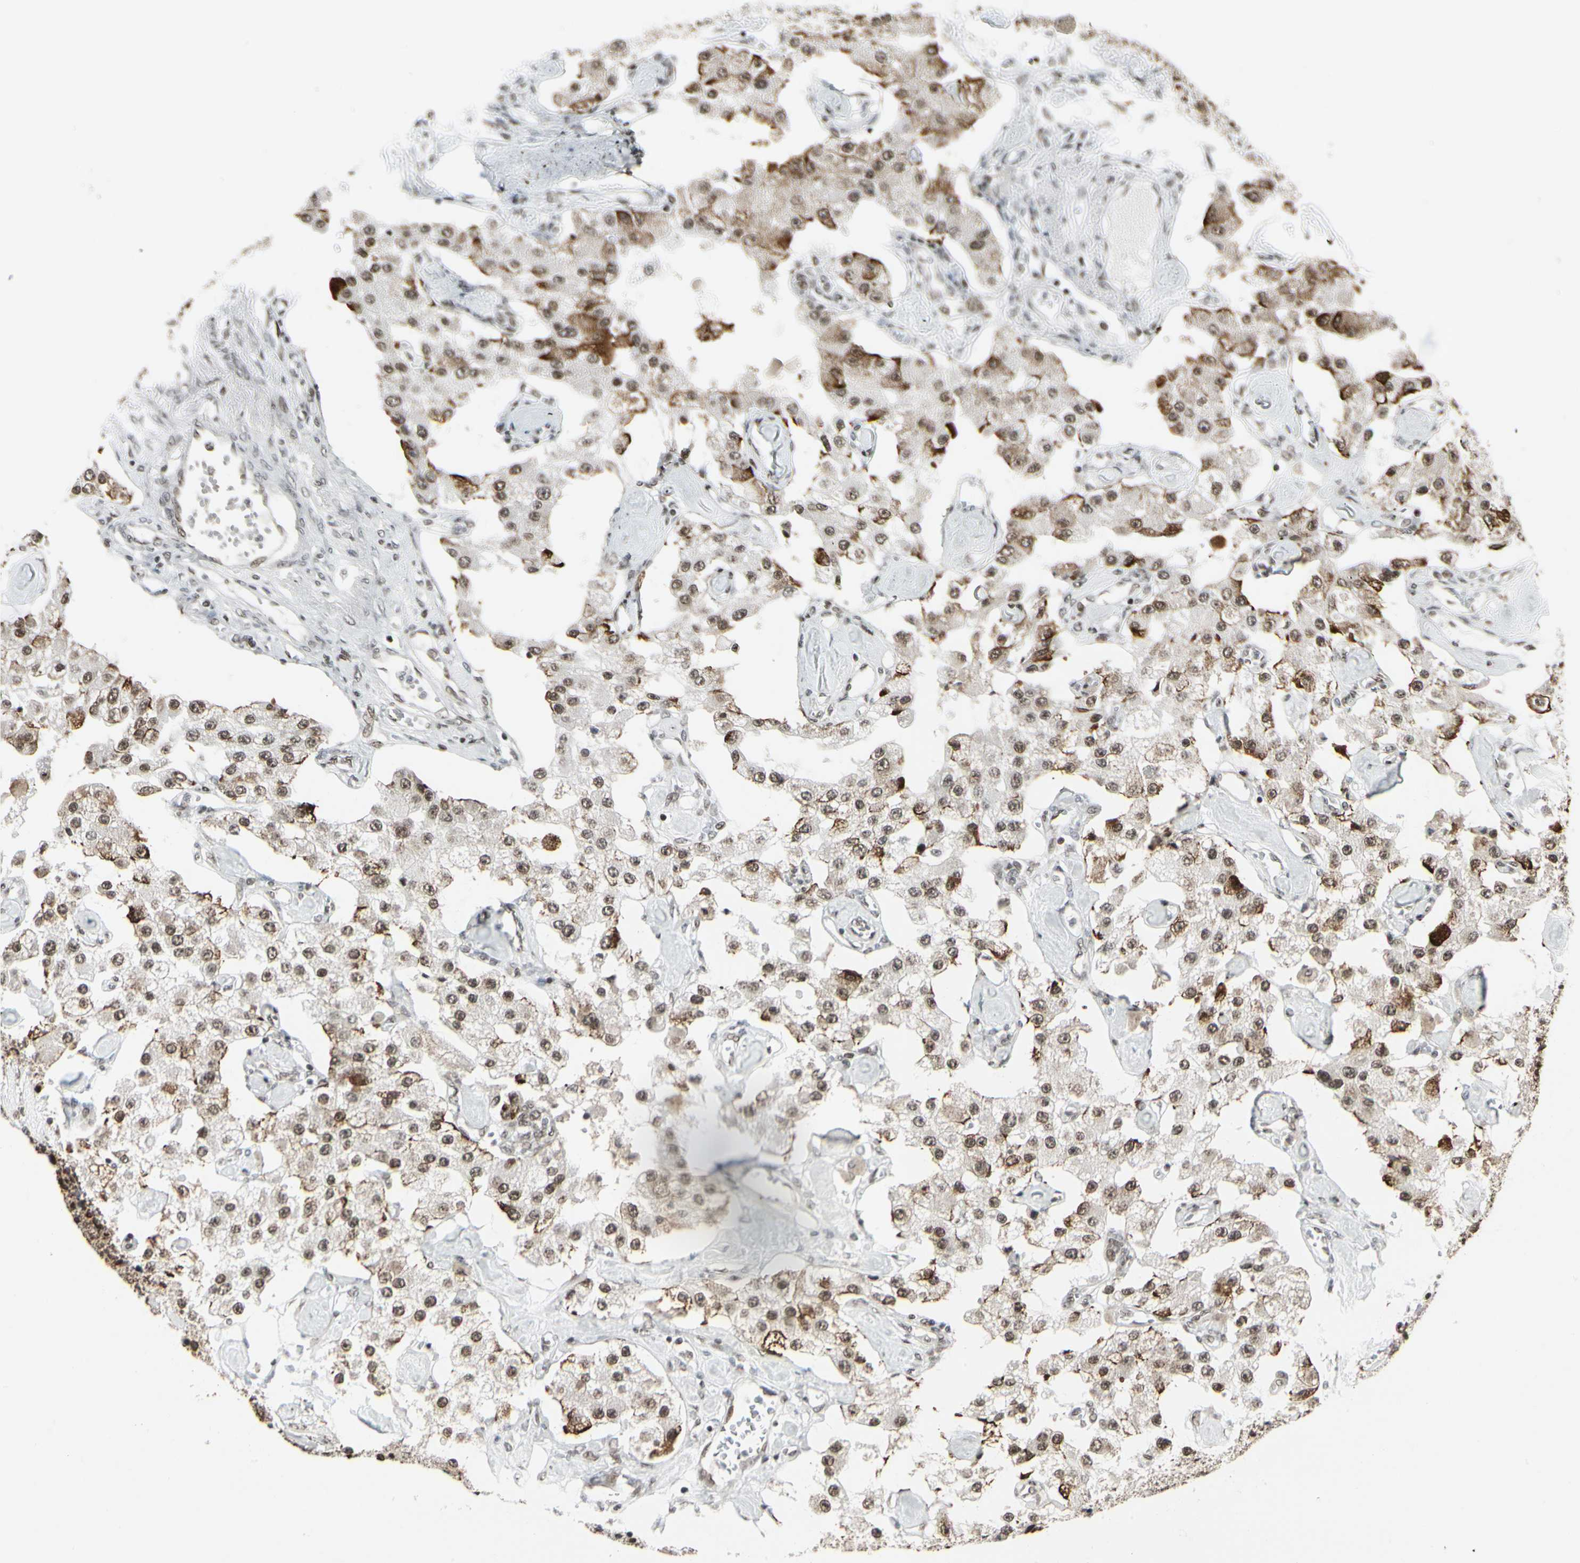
{"staining": {"intensity": "moderate", "quantity": ">75%", "location": "cytoplasmic/membranous,nuclear"}, "tissue": "carcinoid", "cell_type": "Tumor cells", "image_type": "cancer", "snomed": [{"axis": "morphology", "description": "Carcinoid, malignant, NOS"}, {"axis": "topography", "description": "Pancreas"}], "caption": "Carcinoid tissue displays moderate cytoplasmic/membranous and nuclear expression in approximately >75% of tumor cells", "gene": "HMG20A", "patient": {"sex": "male", "age": 41}}